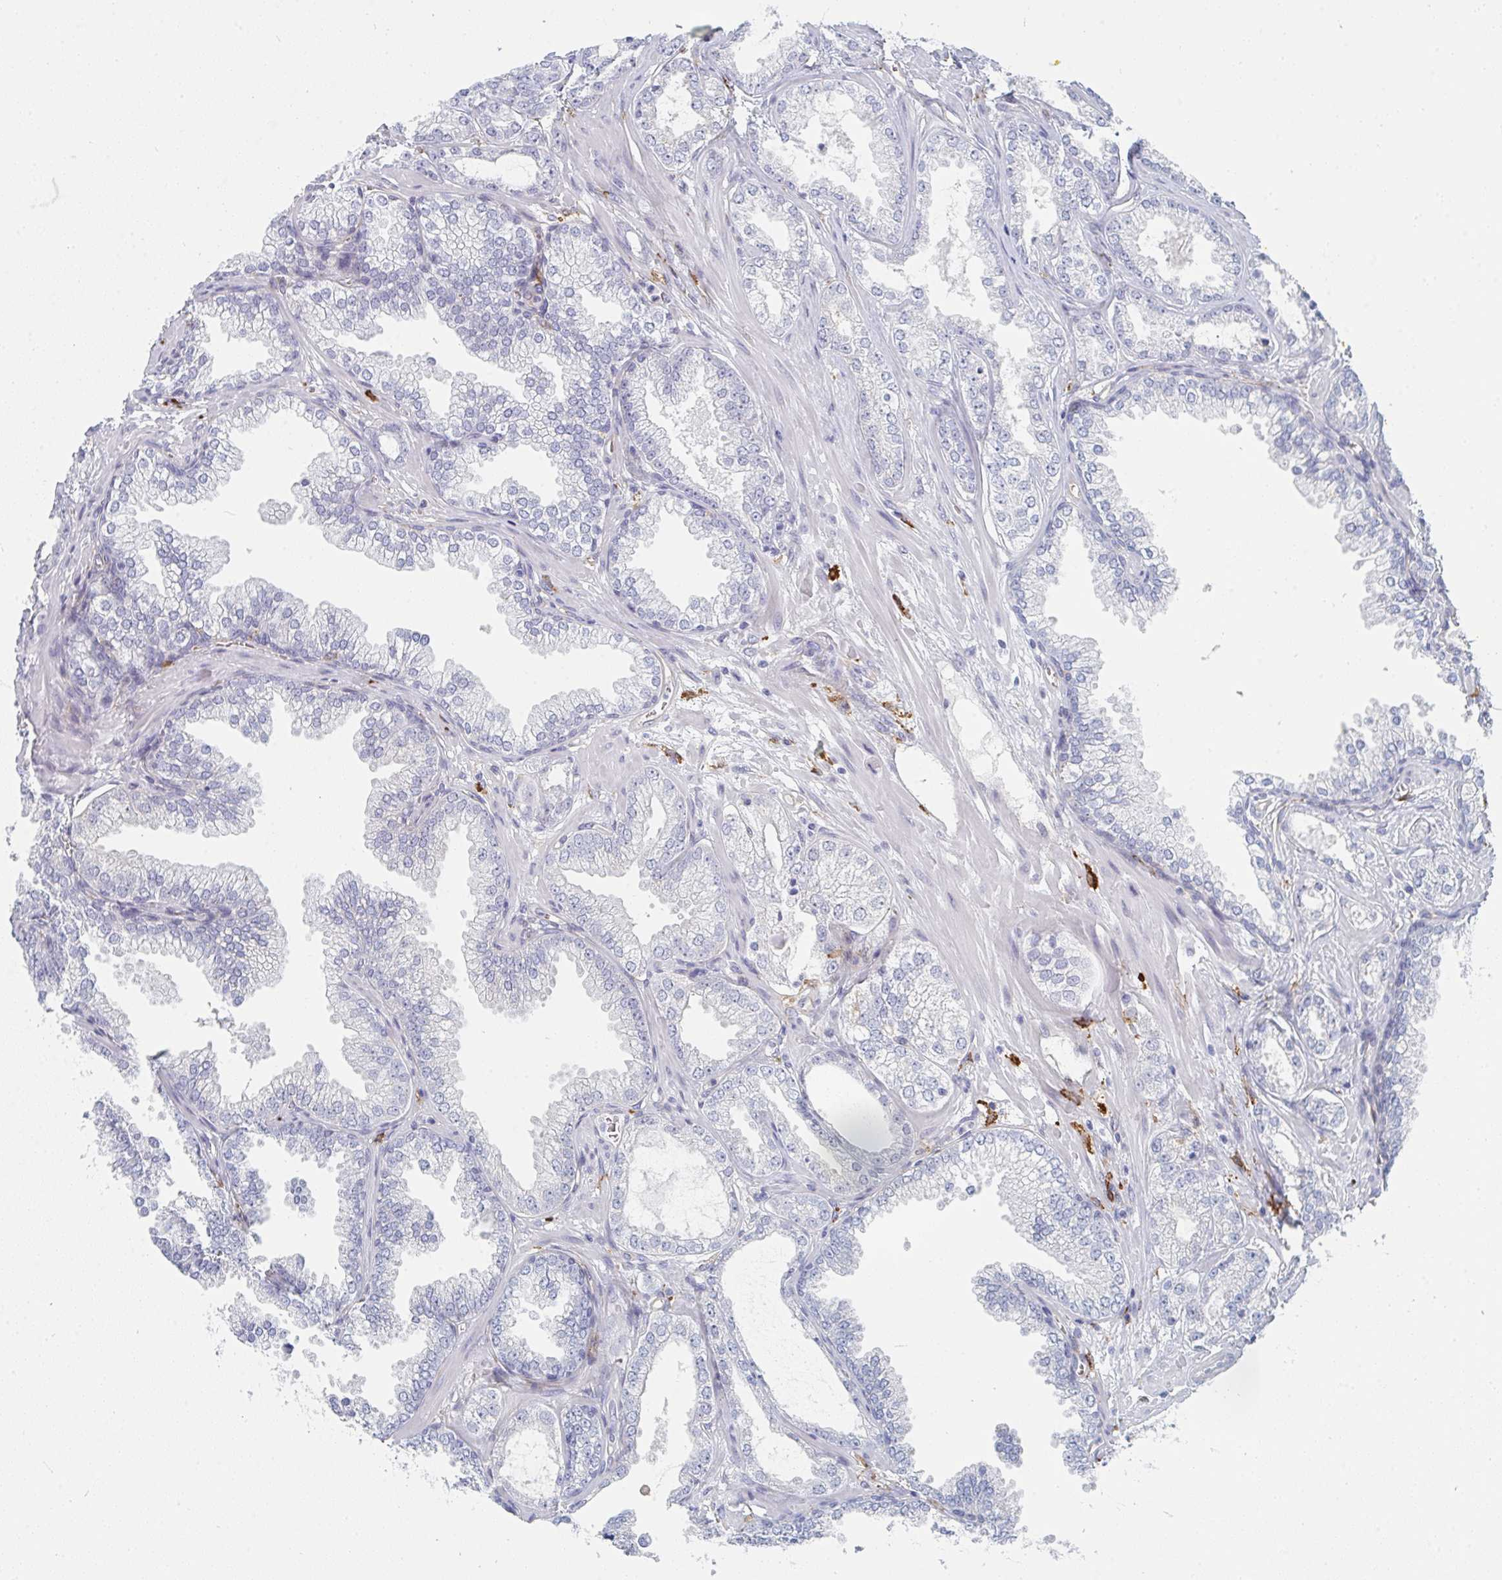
{"staining": {"intensity": "negative", "quantity": "none", "location": "none"}, "tissue": "prostate cancer", "cell_type": "Tumor cells", "image_type": "cancer", "snomed": [{"axis": "morphology", "description": "Adenocarcinoma, Medium grade"}, {"axis": "topography", "description": "Prostate"}], "caption": "IHC micrograph of human prostate medium-grade adenocarcinoma stained for a protein (brown), which exhibits no staining in tumor cells. (Immunohistochemistry (ihc), brightfield microscopy, high magnification).", "gene": "DAB2", "patient": {"sex": "male", "age": 57}}